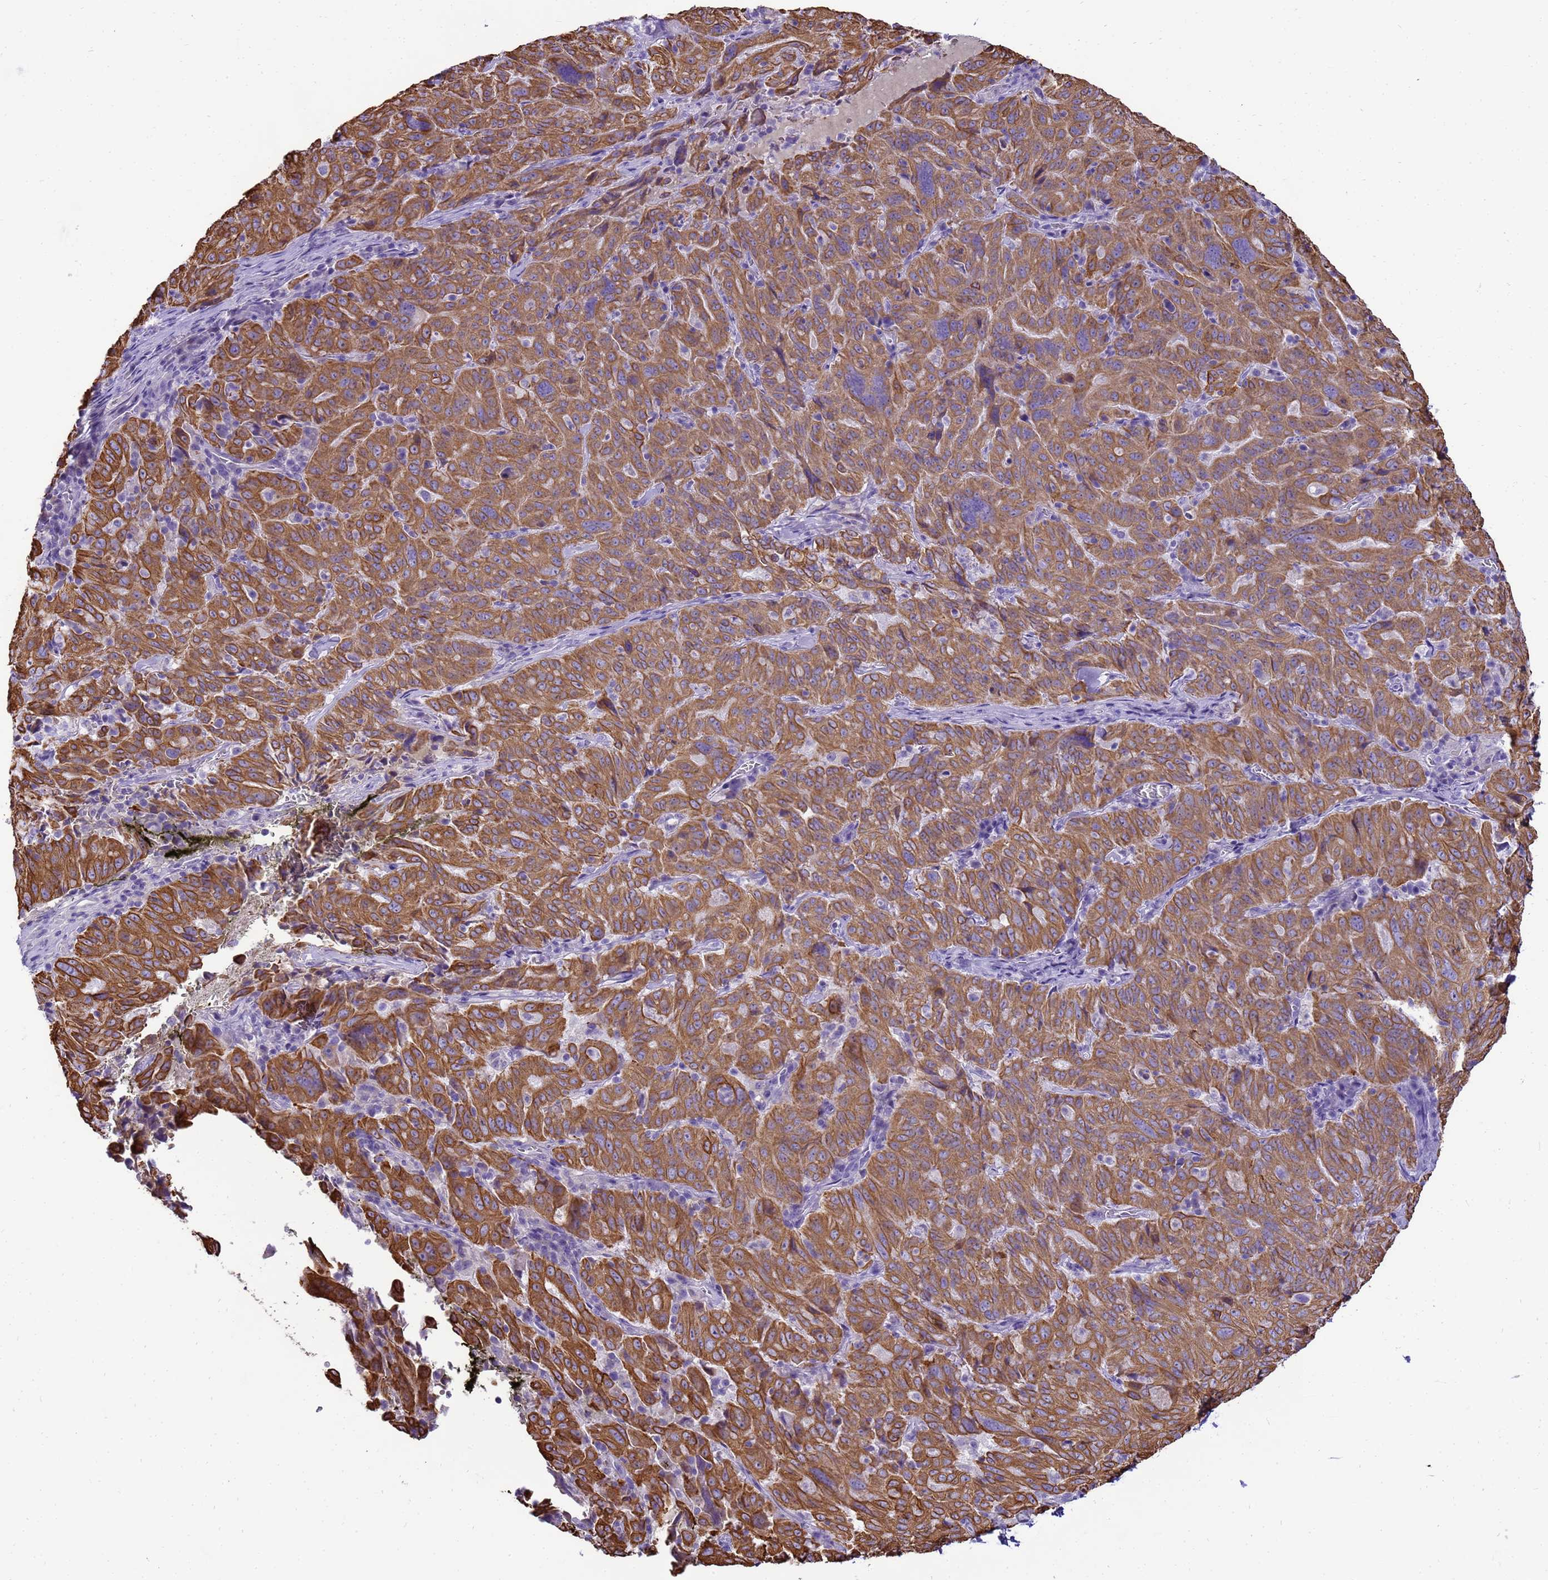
{"staining": {"intensity": "moderate", "quantity": ">75%", "location": "cytoplasmic/membranous"}, "tissue": "pancreatic cancer", "cell_type": "Tumor cells", "image_type": "cancer", "snomed": [{"axis": "morphology", "description": "Adenocarcinoma, NOS"}, {"axis": "topography", "description": "Pancreas"}], "caption": "Adenocarcinoma (pancreatic) stained for a protein shows moderate cytoplasmic/membranous positivity in tumor cells.", "gene": "PIEZO2", "patient": {"sex": "male", "age": 63}}